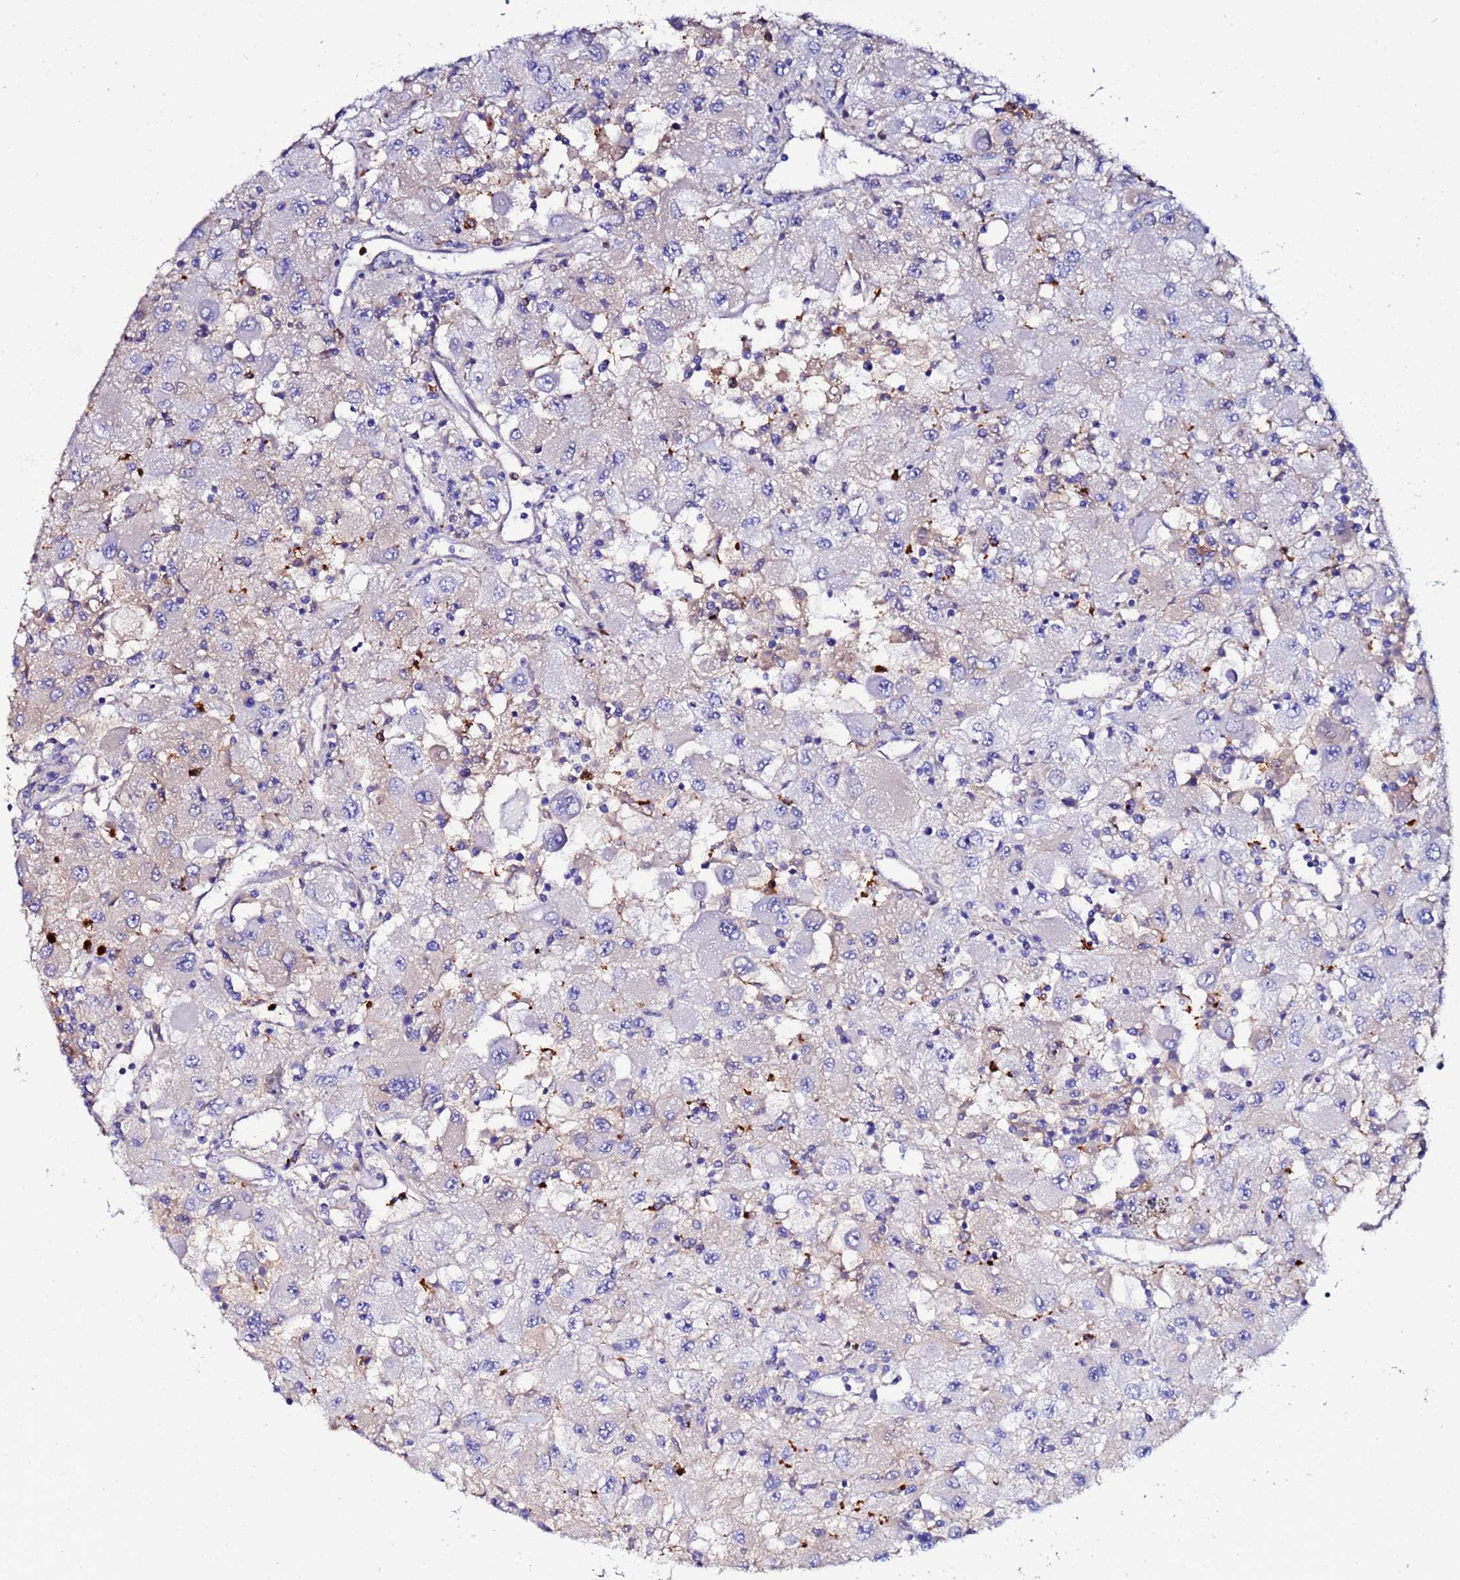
{"staining": {"intensity": "negative", "quantity": "none", "location": "none"}, "tissue": "renal cancer", "cell_type": "Tumor cells", "image_type": "cancer", "snomed": [{"axis": "morphology", "description": "Adenocarcinoma, NOS"}, {"axis": "topography", "description": "Kidney"}], "caption": "Renal cancer stained for a protein using immunohistochemistry (IHC) shows no expression tumor cells.", "gene": "TUBAL3", "patient": {"sex": "female", "age": 67}}